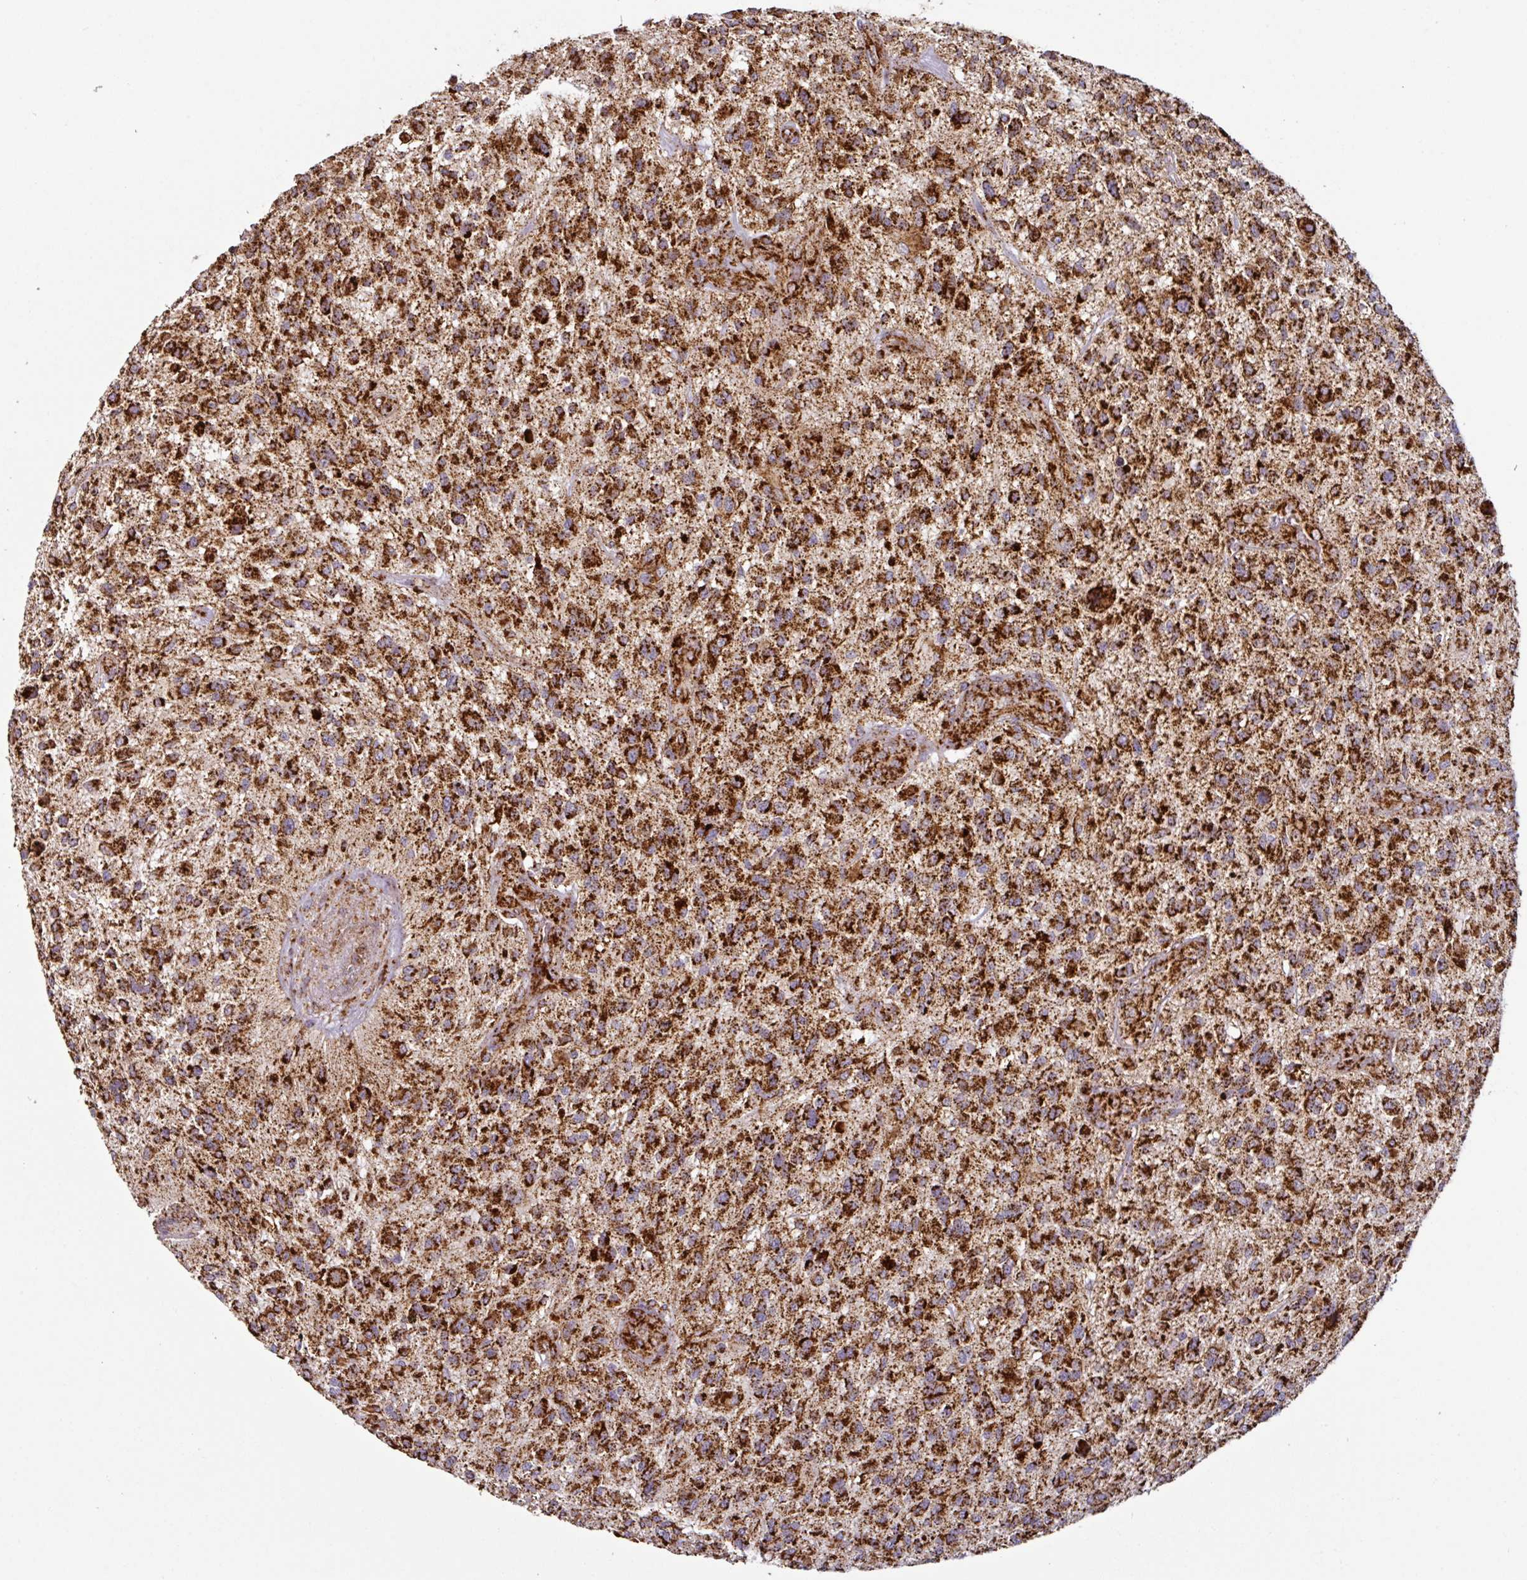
{"staining": {"intensity": "strong", "quantity": ">75%", "location": "cytoplasmic/membranous"}, "tissue": "glioma", "cell_type": "Tumor cells", "image_type": "cancer", "snomed": [{"axis": "morphology", "description": "Glioma, malignant, High grade"}, {"axis": "topography", "description": "Brain"}], "caption": "This image demonstrates malignant high-grade glioma stained with immunohistochemistry to label a protein in brown. The cytoplasmic/membranous of tumor cells show strong positivity for the protein. Nuclei are counter-stained blue.", "gene": "TRAP1", "patient": {"sex": "male", "age": 47}}